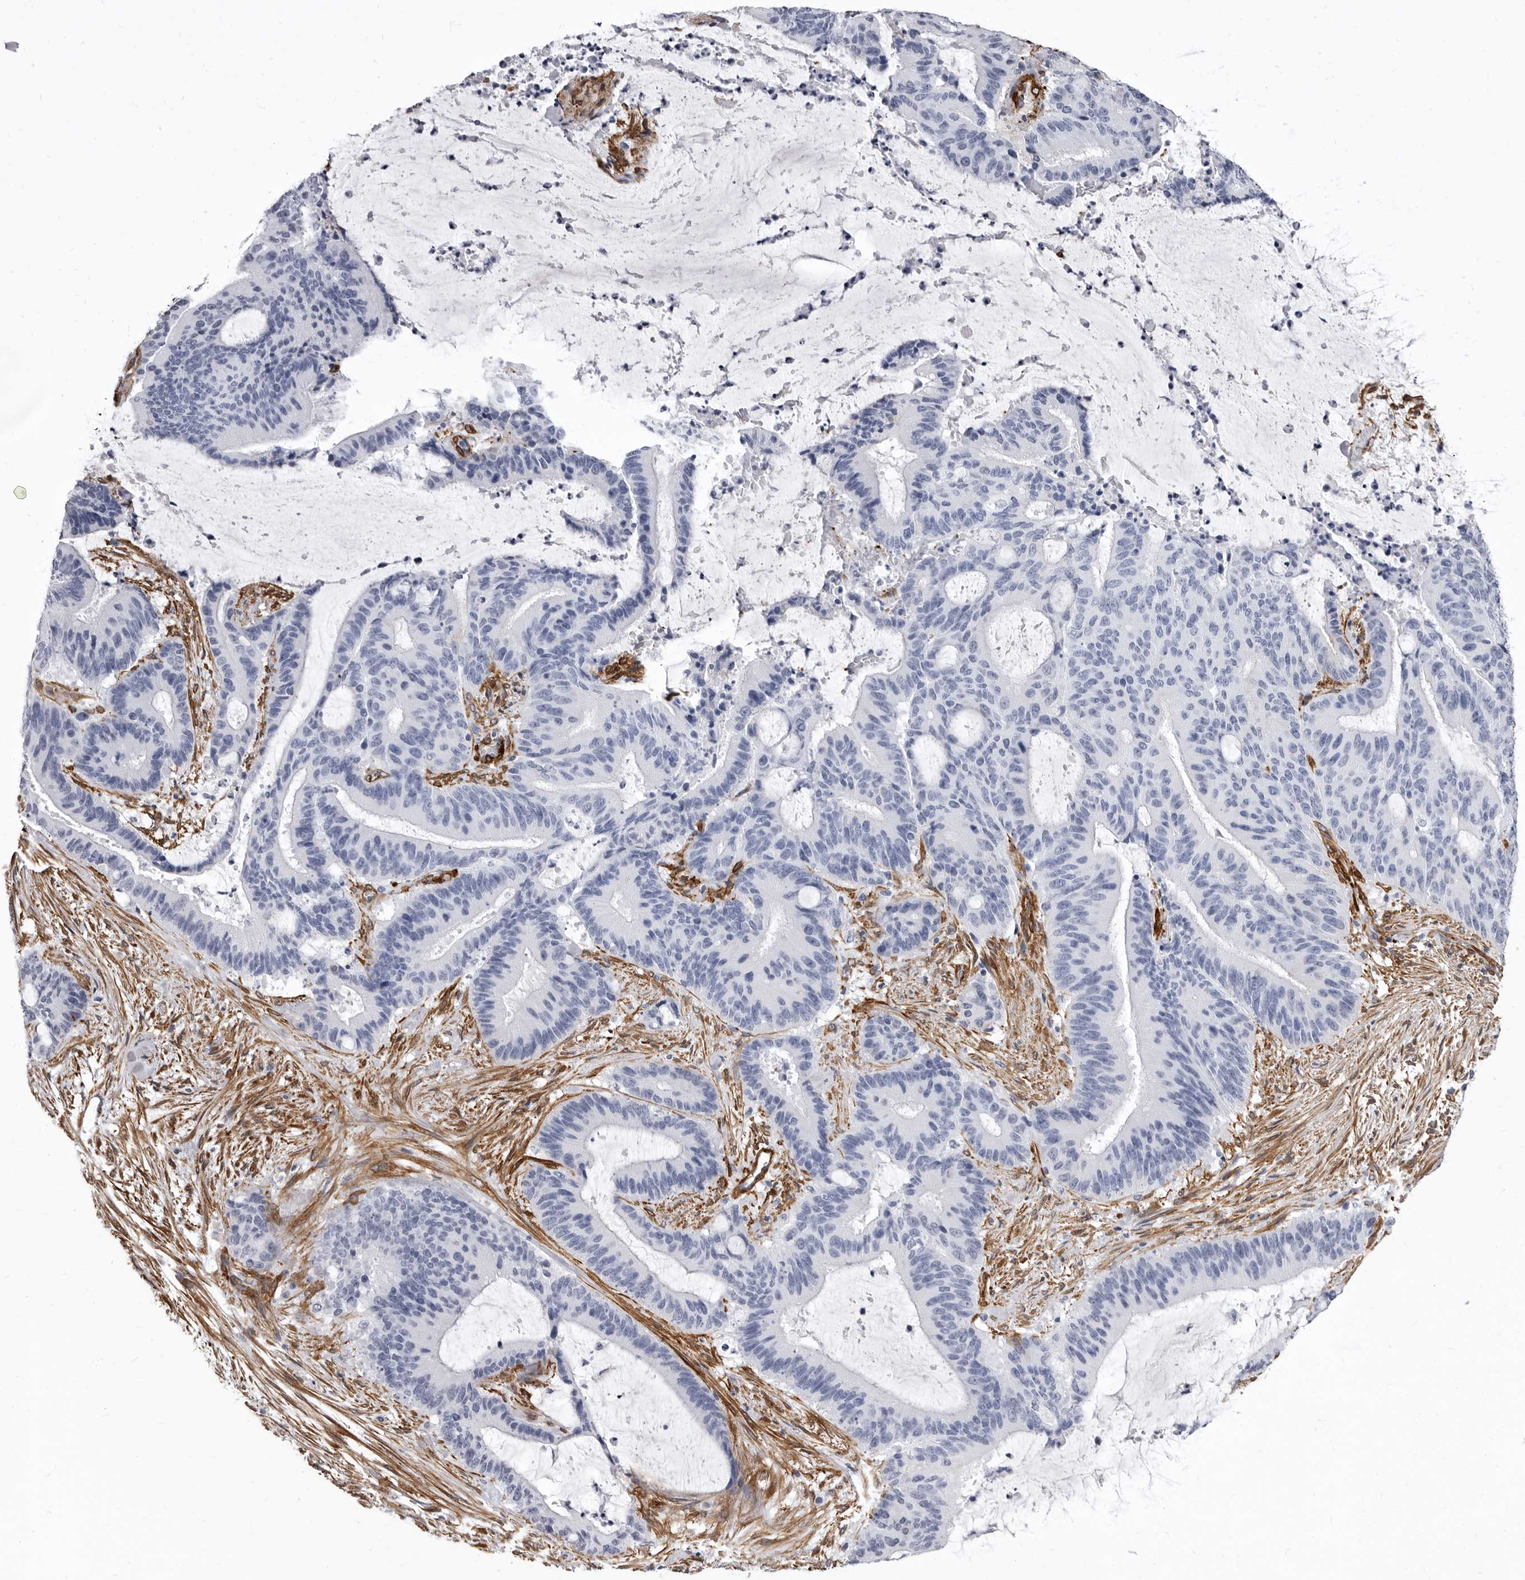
{"staining": {"intensity": "negative", "quantity": "none", "location": "none"}, "tissue": "liver cancer", "cell_type": "Tumor cells", "image_type": "cancer", "snomed": [{"axis": "morphology", "description": "Normal tissue, NOS"}, {"axis": "morphology", "description": "Cholangiocarcinoma"}, {"axis": "topography", "description": "Liver"}, {"axis": "topography", "description": "Peripheral nerve tissue"}], "caption": "DAB immunohistochemical staining of cholangiocarcinoma (liver) demonstrates no significant staining in tumor cells.", "gene": "ENAH", "patient": {"sex": "female", "age": 73}}